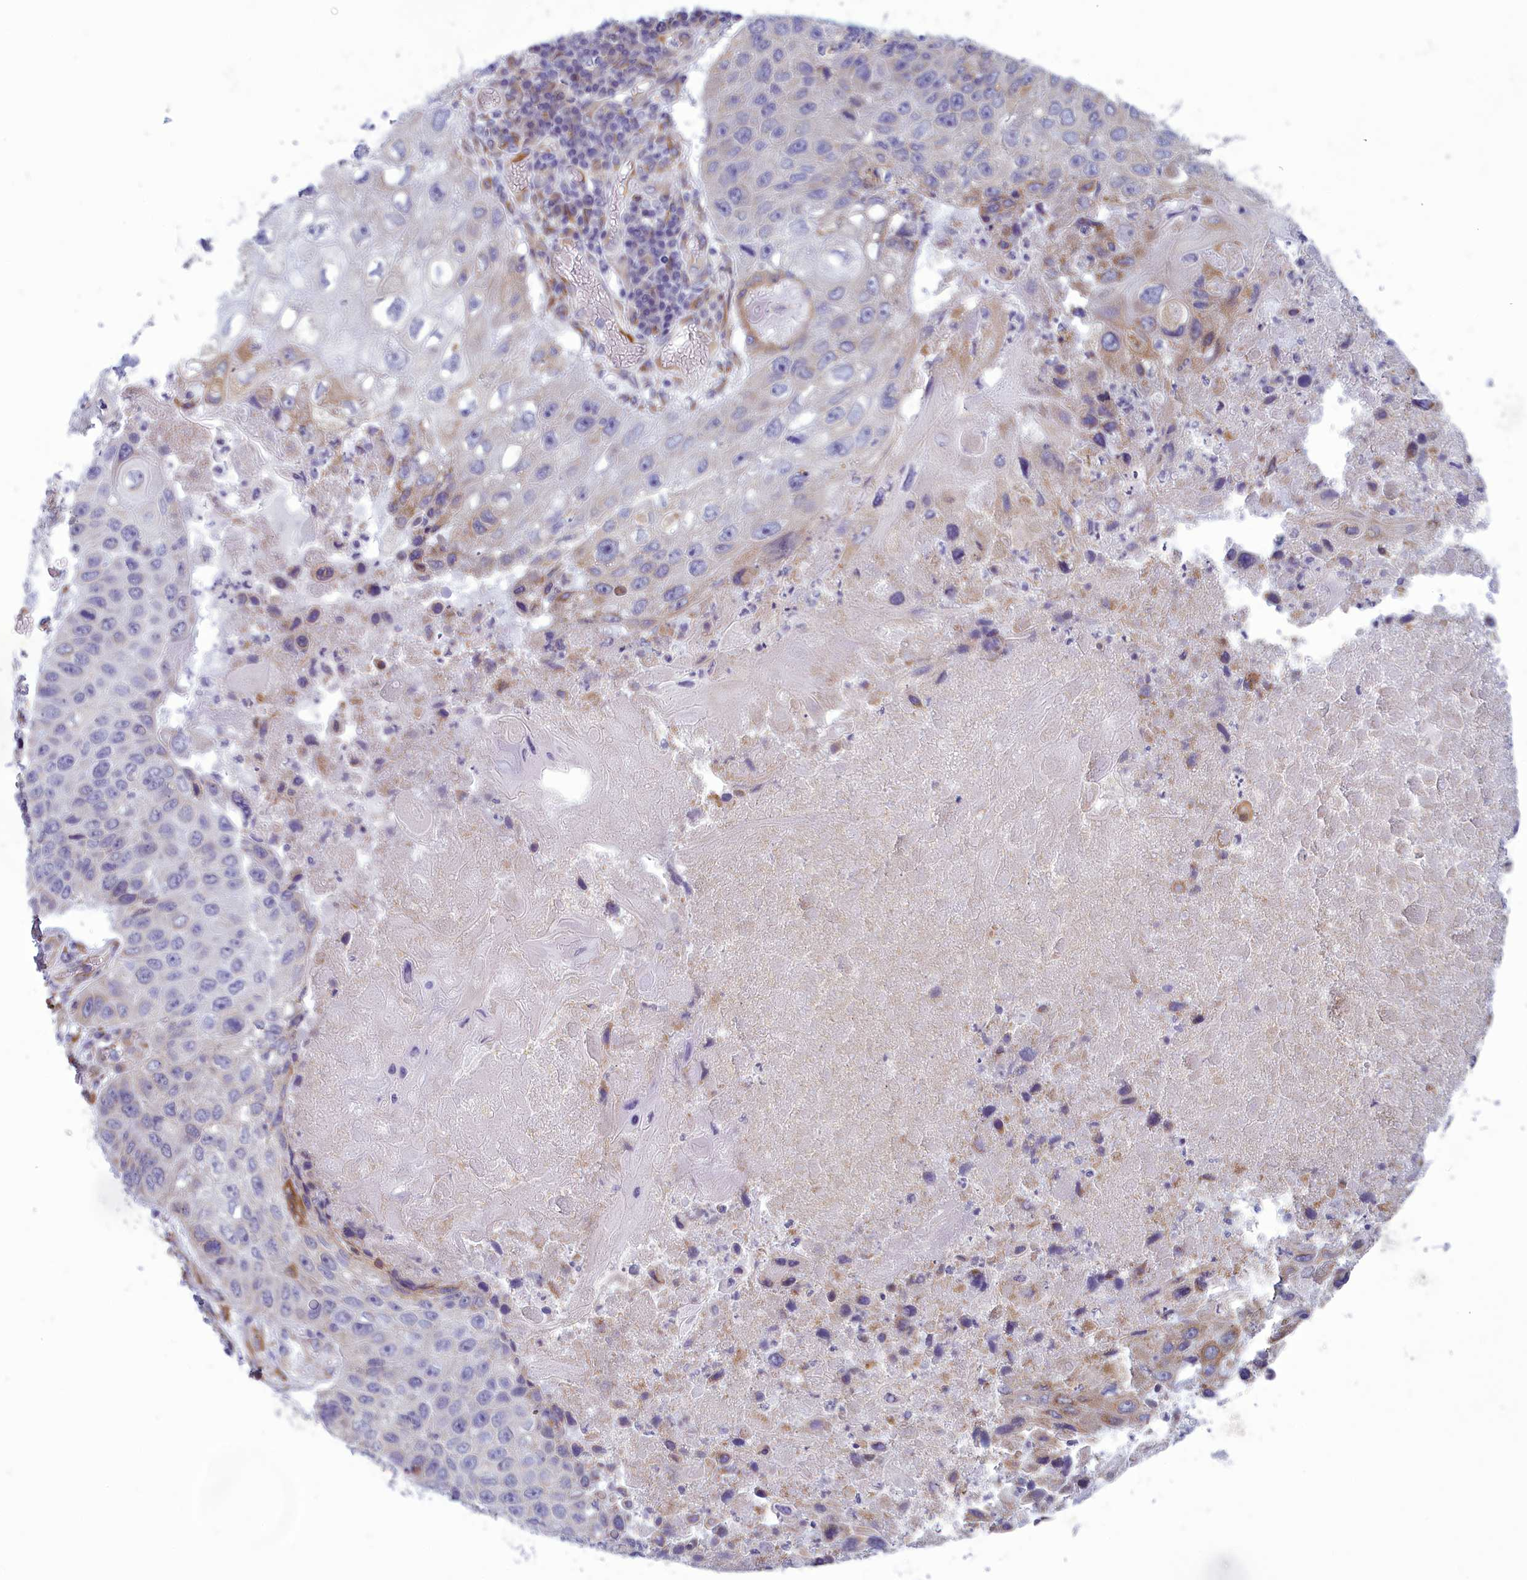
{"staining": {"intensity": "weak", "quantity": "<25%", "location": "cytoplasmic/membranous"}, "tissue": "lung cancer", "cell_type": "Tumor cells", "image_type": "cancer", "snomed": [{"axis": "morphology", "description": "Squamous cell carcinoma, NOS"}, {"axis": "topography", "description": "Lung"}], "caption": "This is an immunohistochemistry micrograph of lung cancer (squamous cell carcinoma). There is no expression in tumor cells.", "gene": "CENATAC", "patient": {"sex": "male", "age": 61}}